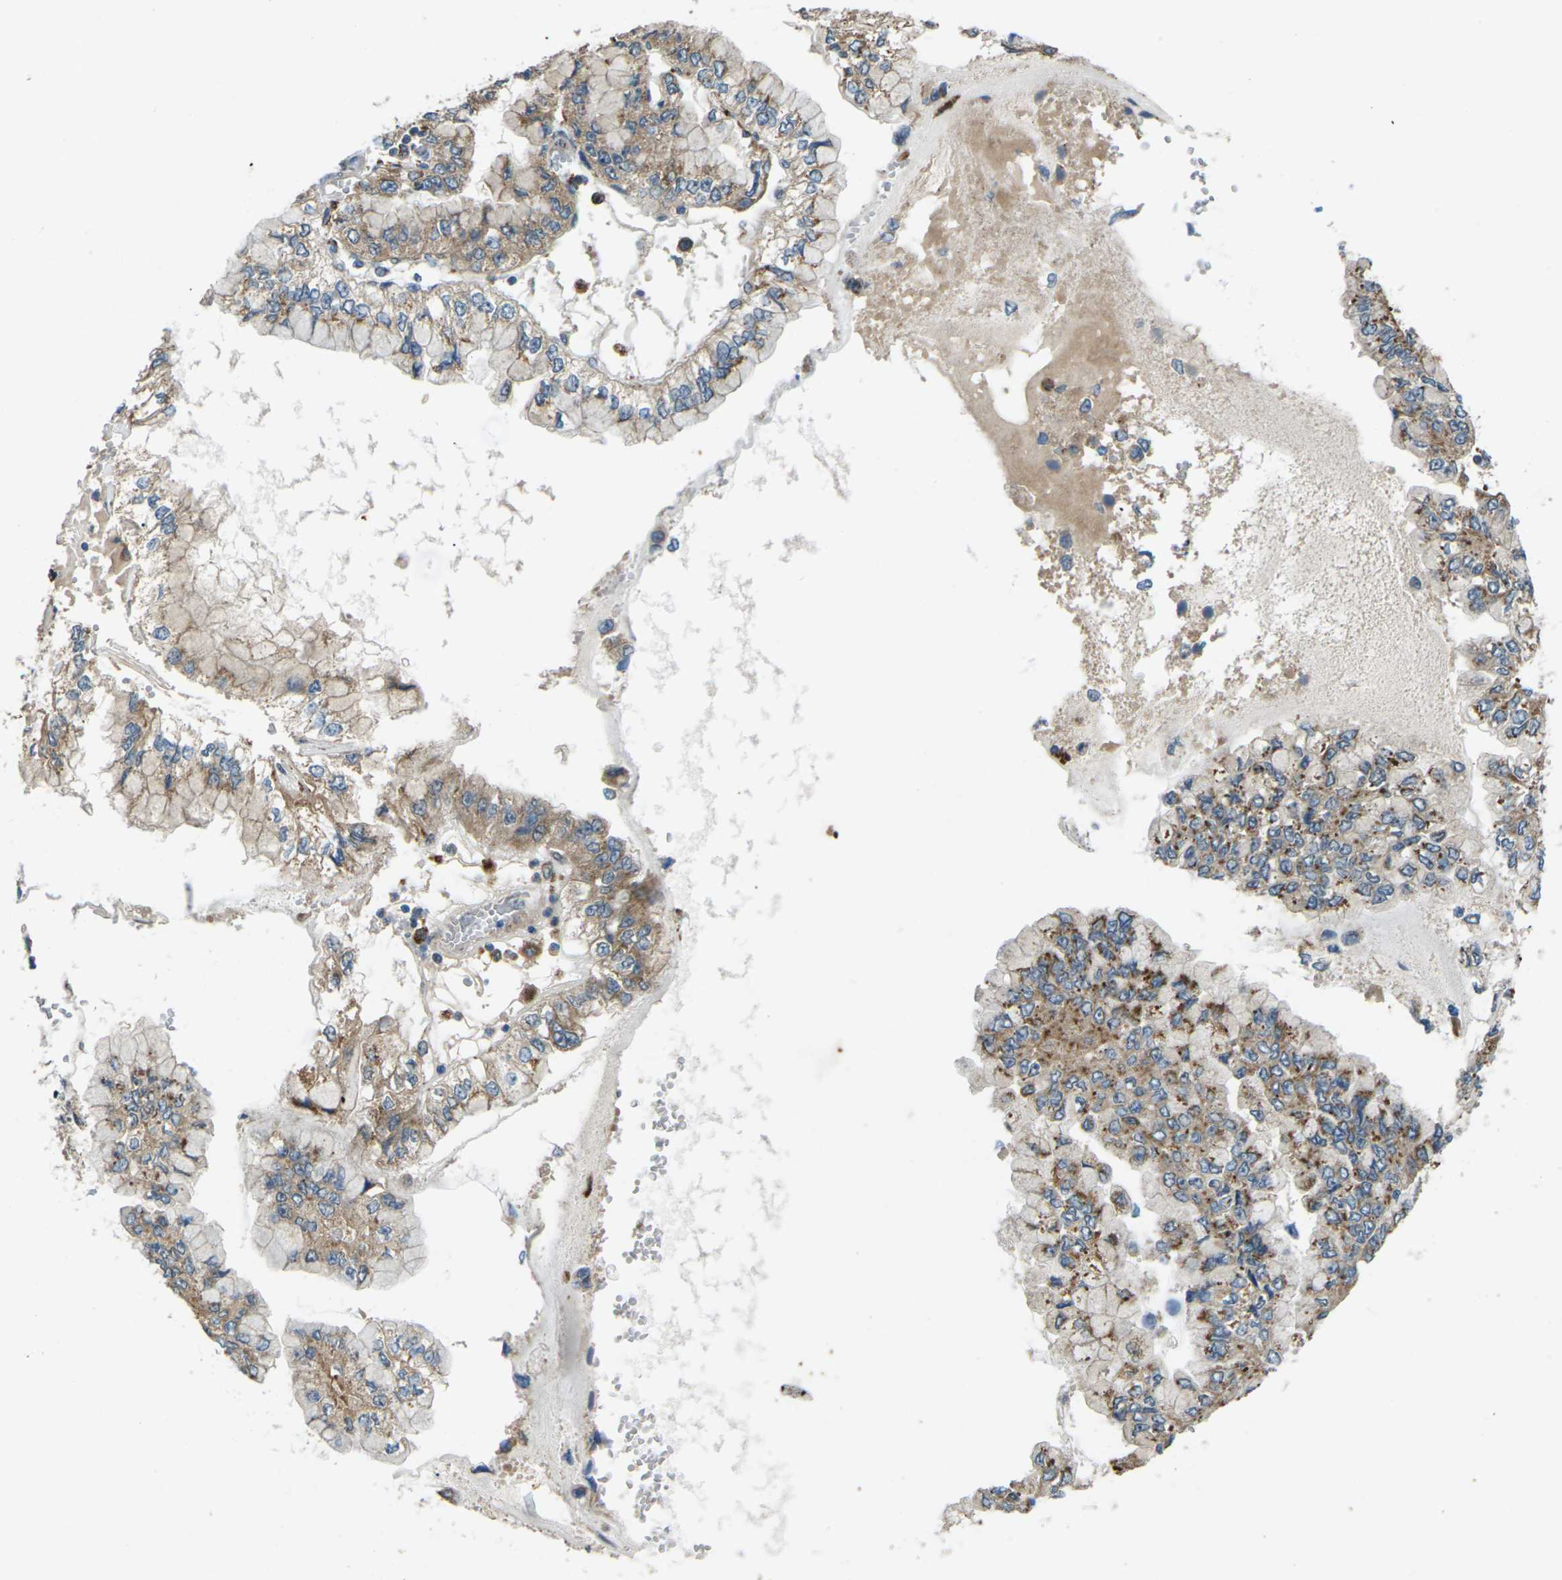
{"staining": {"intensity": "moderate", "quantity": "25%-75%", "location": "cytoplasmic/membranous"}, "tissue": "liver cancer", "cell_type": "Tumor cells", "image_type": "cancer", "snomed": [{"axis": "morphology", "description": "Cholangiocarcinoma"}, {"axis": "topography", "description": "Liver"}], "caption": "IHC histopathology image of liver cancer stained for a protein (brown), which shows medium levels of moderate cytoplasmic/membranous expression in approximately 25%-75% of tumor cells.", "gene": "SLC31A2", "patient": {"sex": "female", "age": 79}}